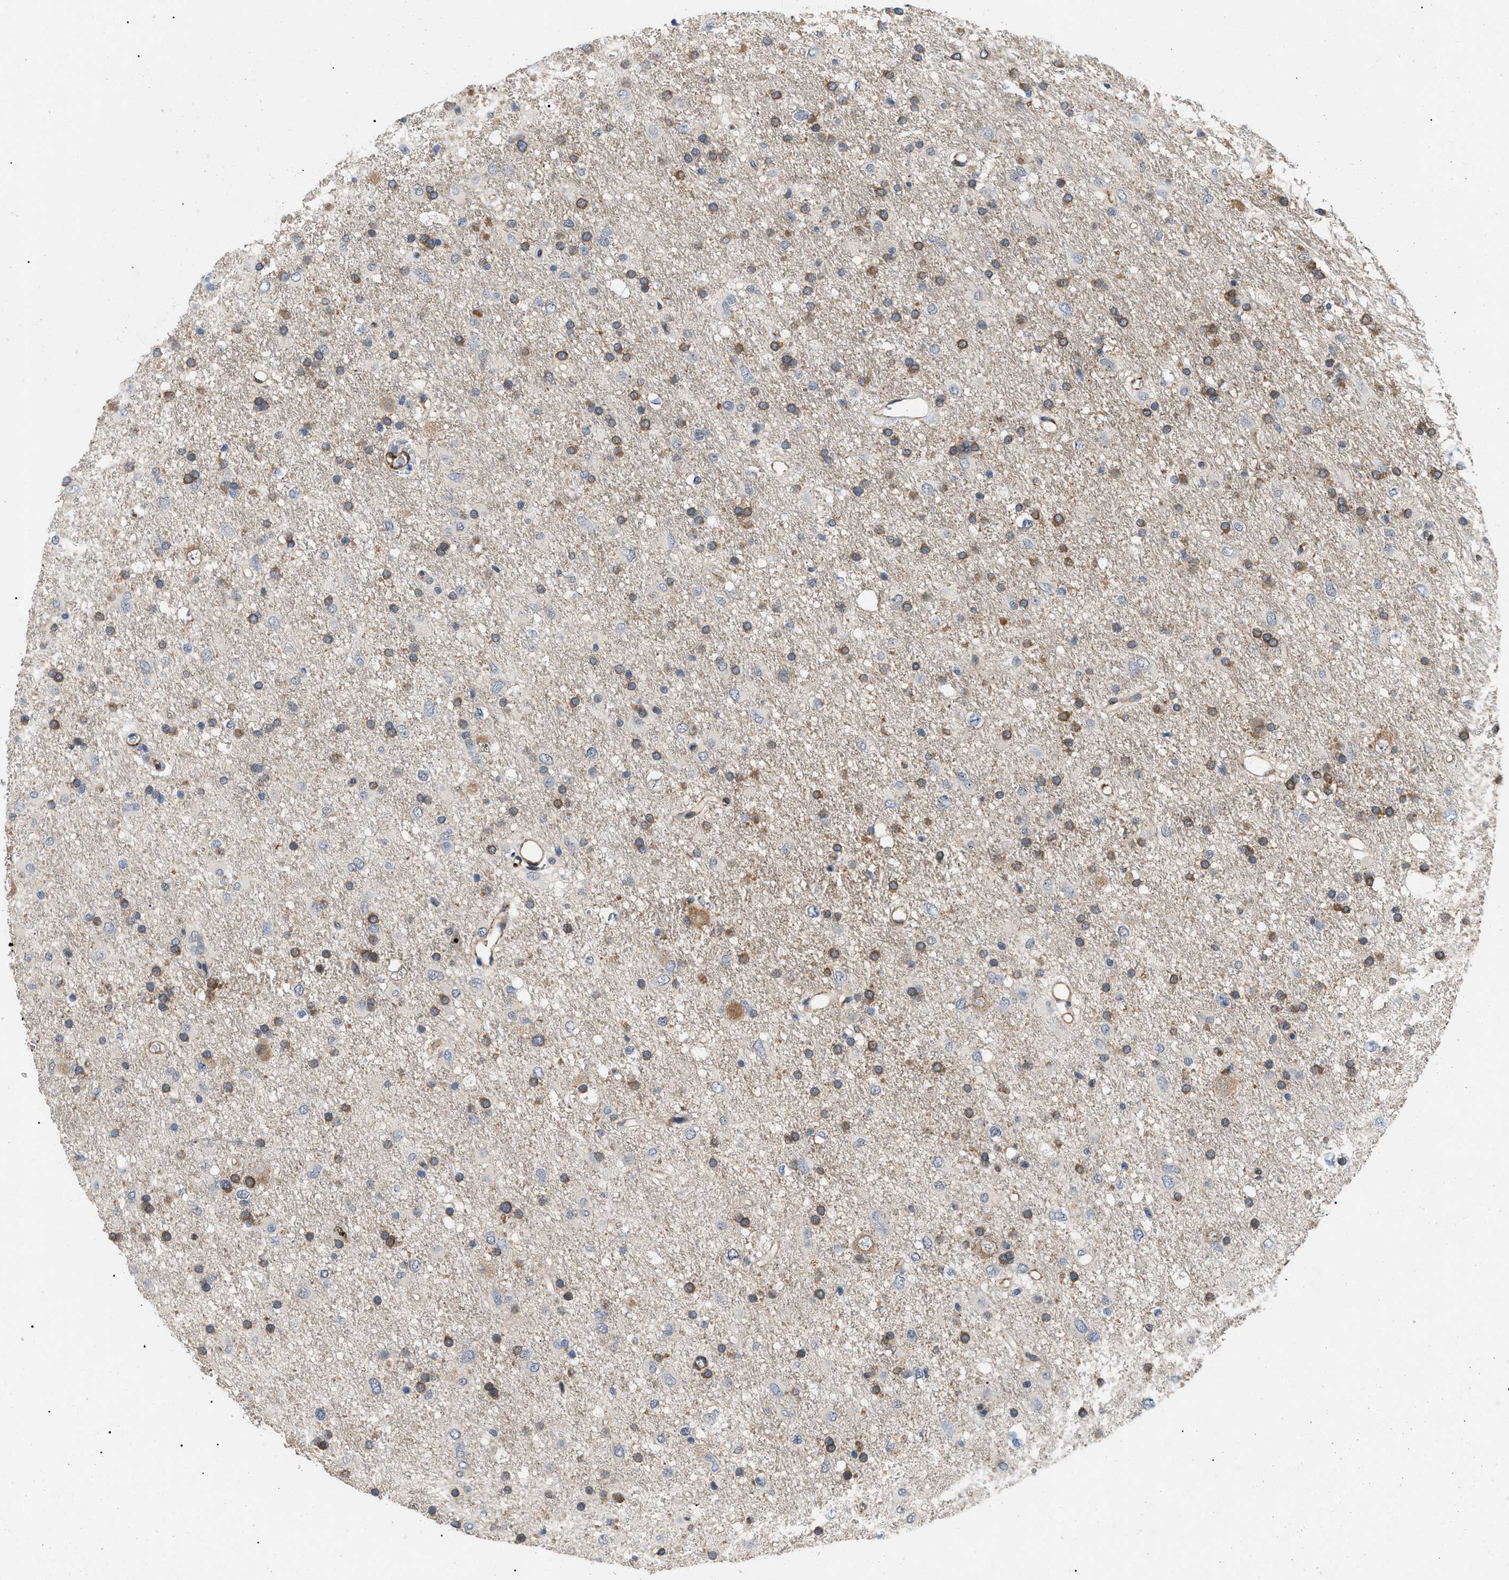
{"staining": {"intensity": "moderate", "quantity": "25%-75%", "location": "cytoplasmic/membranous"}, "tissue": "glioma", "cell_type": "Tumor cells", "image_type": "cancer", "snomed": [{"axis": "morphology", "description": "Glioma, malignant, Low grade"}, {"axis": "topography", "description": "Brain"}], "caption": "Human glioma stained with a protein marker shows moderate staining in tumor cells.", "gene": "GARRE1", "patient": {"sex": "male", "age": 77}}